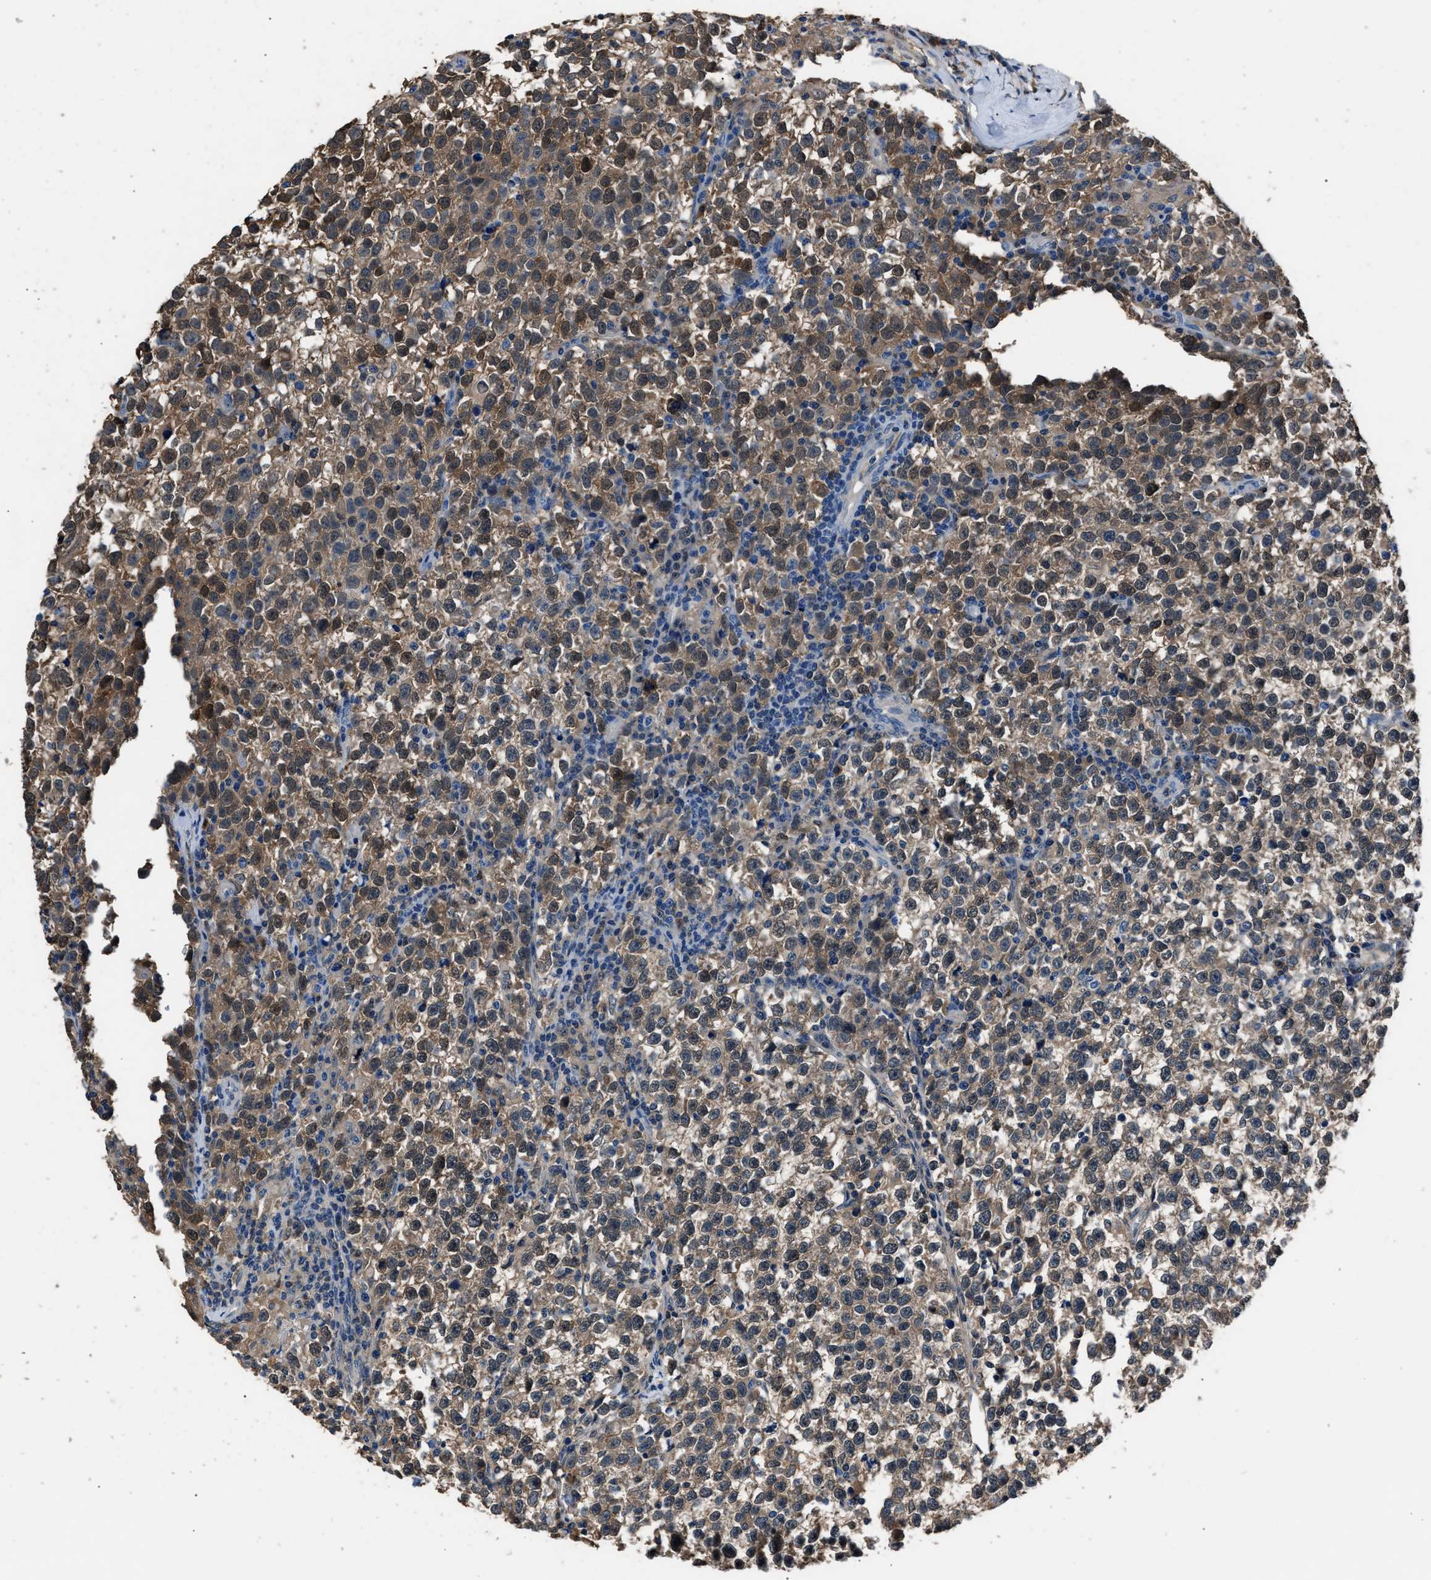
{"staining": {"intensity": "moderate", "quantity": ">75%", "location": "cytoplasmic/membranous"}, "tissue": "testis cancer", "cell_type": "Tumor cells", "image_type": "cancer", "snomed": [{"axis": "morphology", "description": "Normal tissue, NOS"}, {"axis": "morphology", "description": "Seminoma, NOS"}, {"axis": "topography", "description": "Testis"}], "caption": "Human testis cancer (seminoma) stained for a protein (brown) demonstrates moderate cytoplasmic/membranous positive positivity in approximately >75% of tumor cells.", "gene": "GSTP1", "patient": {"sex": "male", "age": 43}}